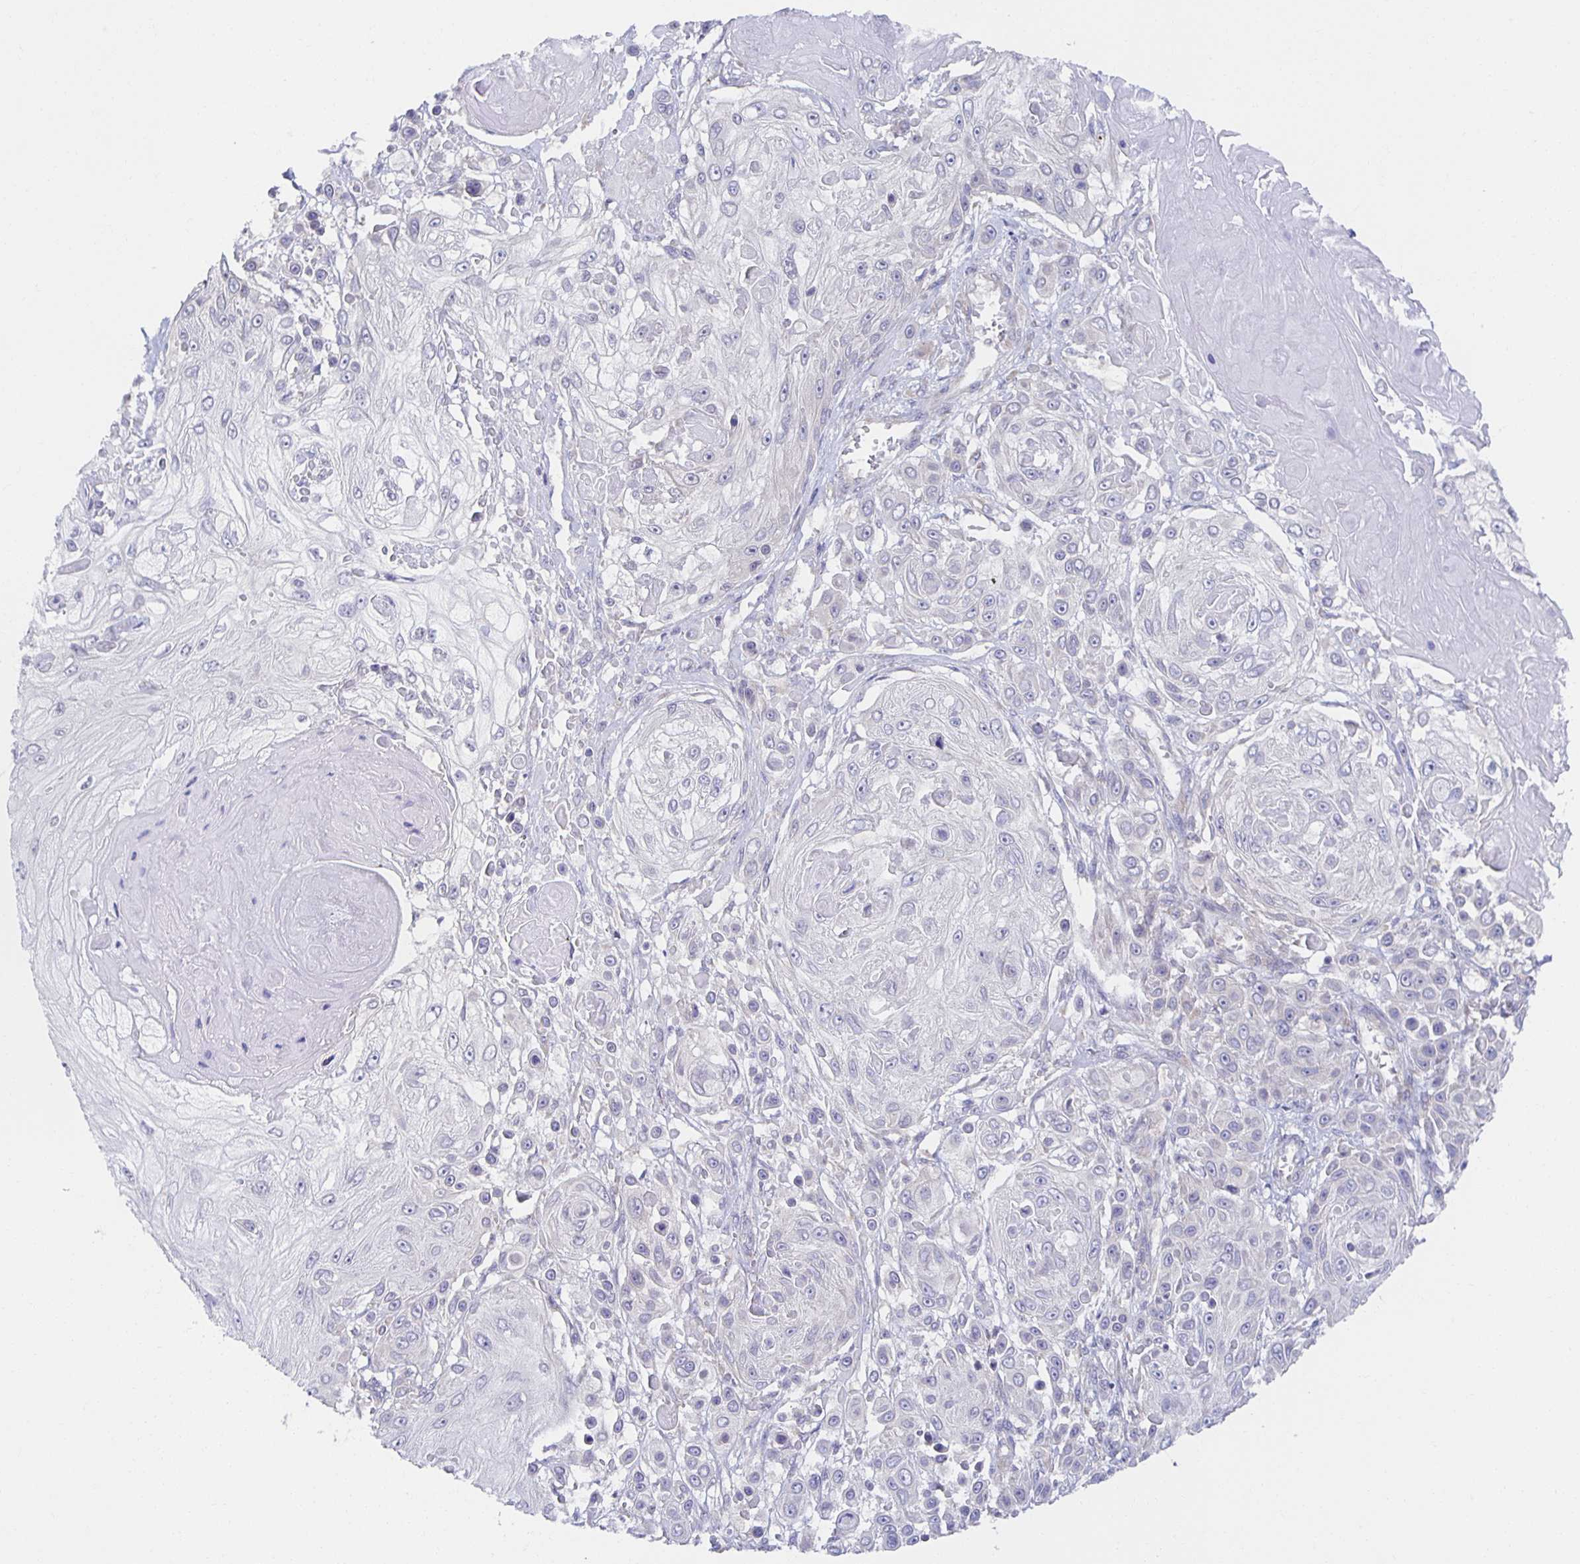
{"staining": {"intensity": "negative", "quantity": "none", "location": "none"}, "tissue": "skin cancer", "cell_type": "Tumor cells", "image_type": "cancer", "snomed": [{"axis": "morphology", "description": "Squamous cell carcinoma, NOS"}, {"axis": "topography", "description": "Skin"}], "caption": "This is a photomicrograph of IHC staining of skin squamous cell carcinoma, which shows no positivity in tumor cells.", "gene": "BAD", "patient": {"sex": "male", "age": 67}}